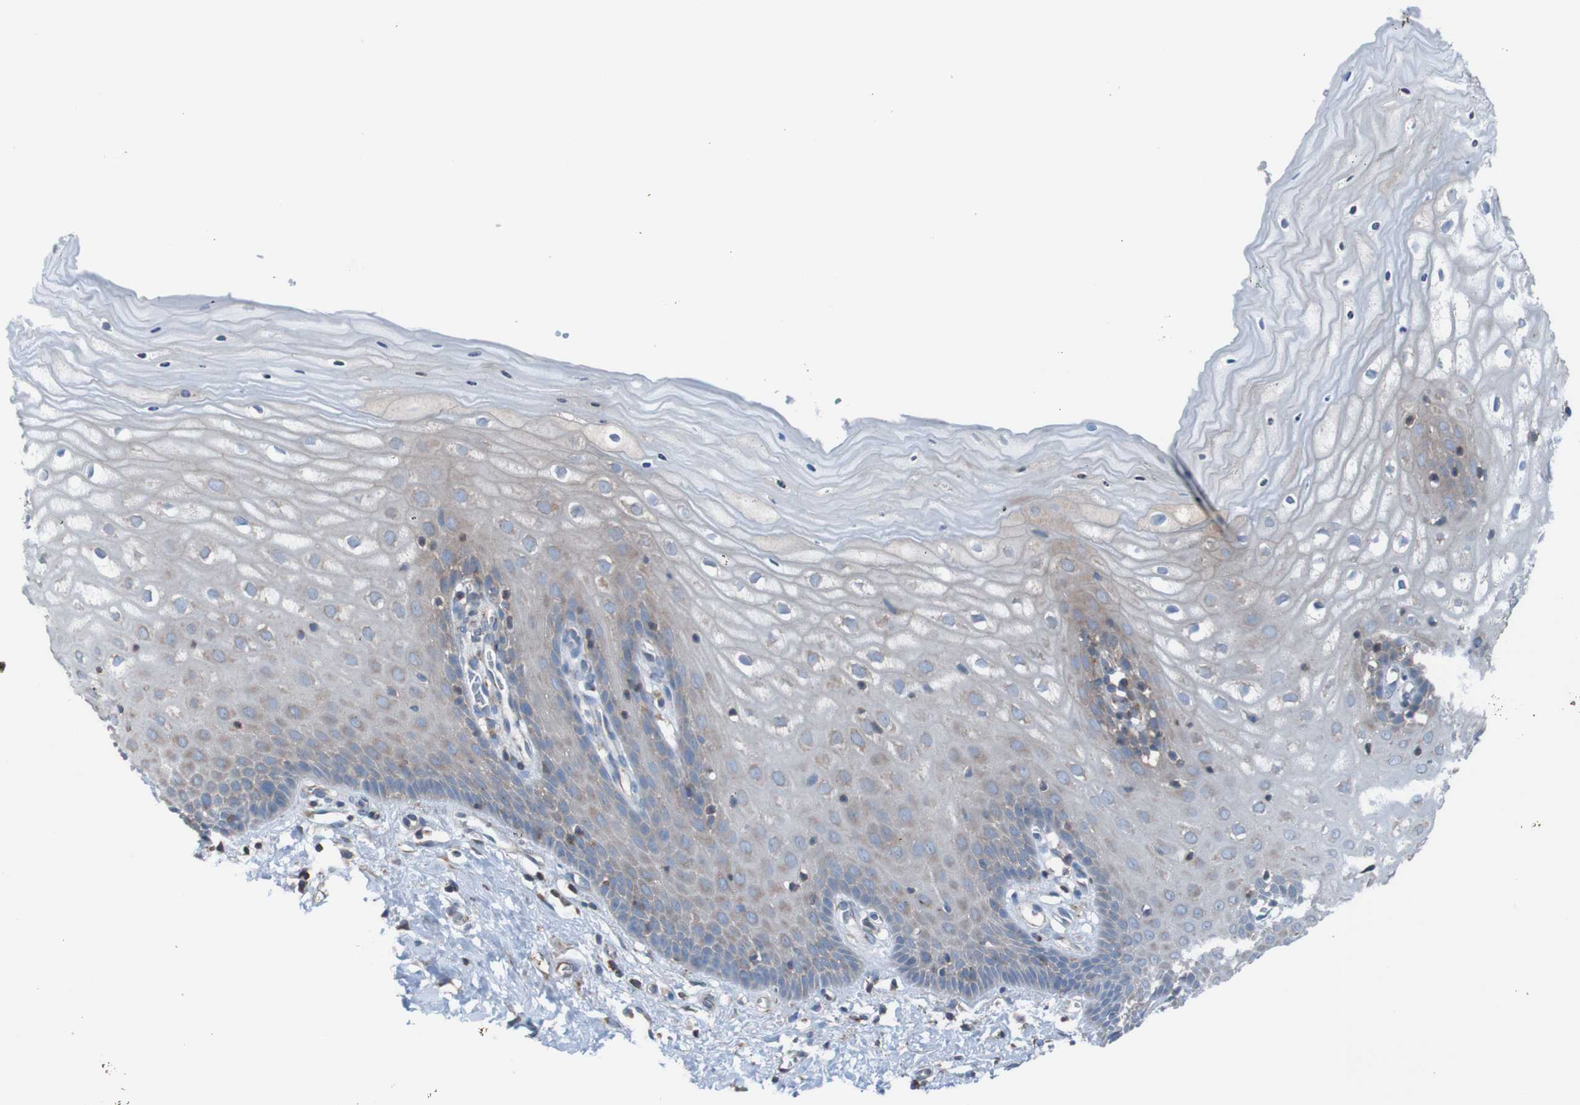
{"staining": {"intensity": "weak", "quantity": "<25%", "location": "cytoplasmic/membranous"}, "tissue": "cervix", "cell_type": "Squamous epithelial cells", "image_type": "normal", "snomed": [{"axis": "morphology", "description": "Normal tissue, NOS"}, {"axis": "topography", "description": "Cervix"}], "caption": "The image shows no significant expression in squamous epithelial cells of cervix.", "gene": "MINAR1", "patient": {"sex": "female", "age": 55}}